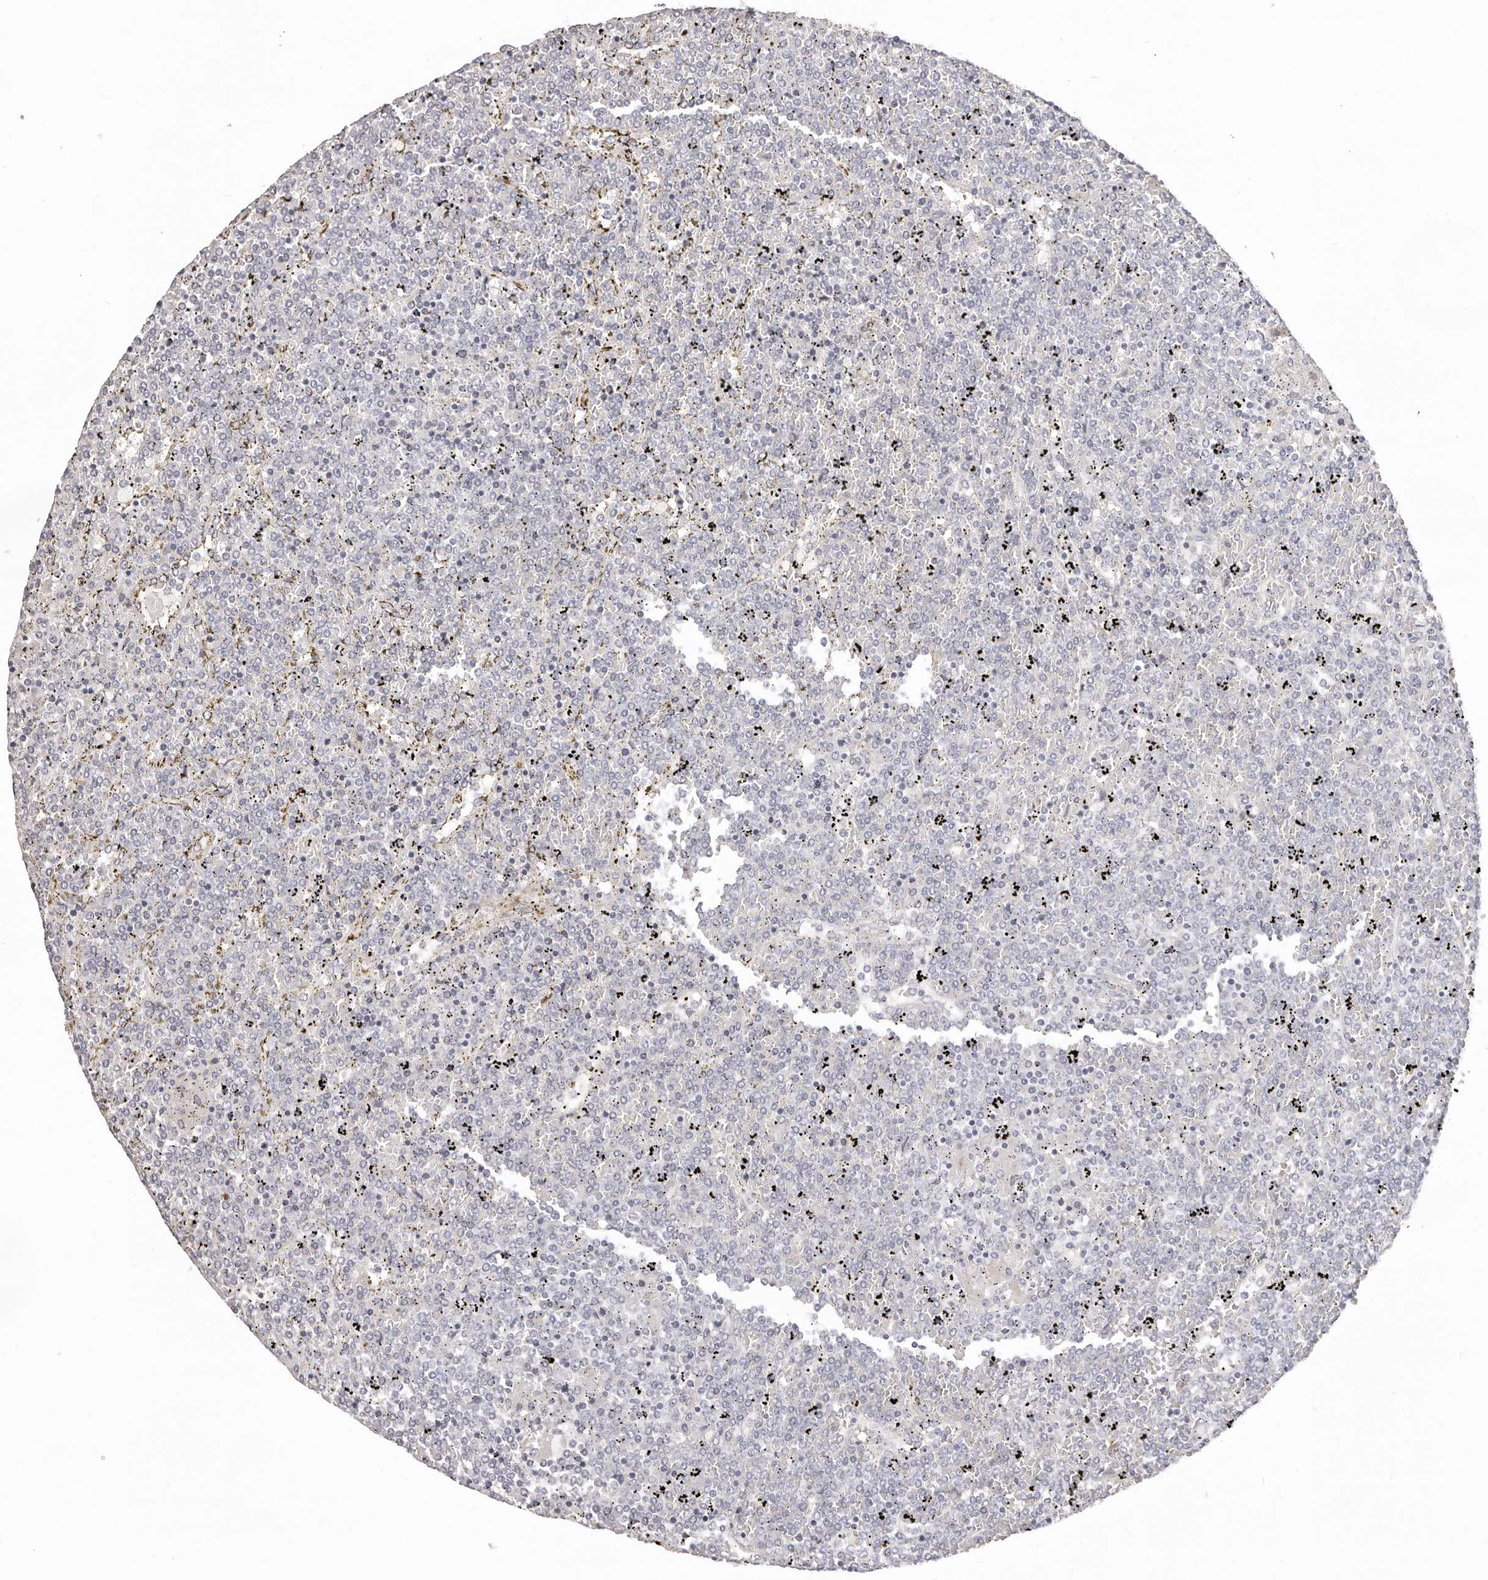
{"staining": {"intensity": "negative", "quantity": "none", "location": "none"}, "tissue": "lymphoma", "cell_type": "Tumor cells", "image_type": "cancer", "snomed": [{"axis": "morphology", "description": "Malignant lymphoma, non-Hodgkin's type, Low grade"}, {"axis": "topography", "description": "Spleen"}], "caption": "Protein analysis of malignant lymphoma, non-Hodgkin's type (low-grade) reveals no significant positivity in tumor cells. The staining is performed using DAB brown chromogen with nuclei counter-stained in using hematoxylin.", "gene": "PCDHB6", "patient": {"sex": "female", "age": 19}}